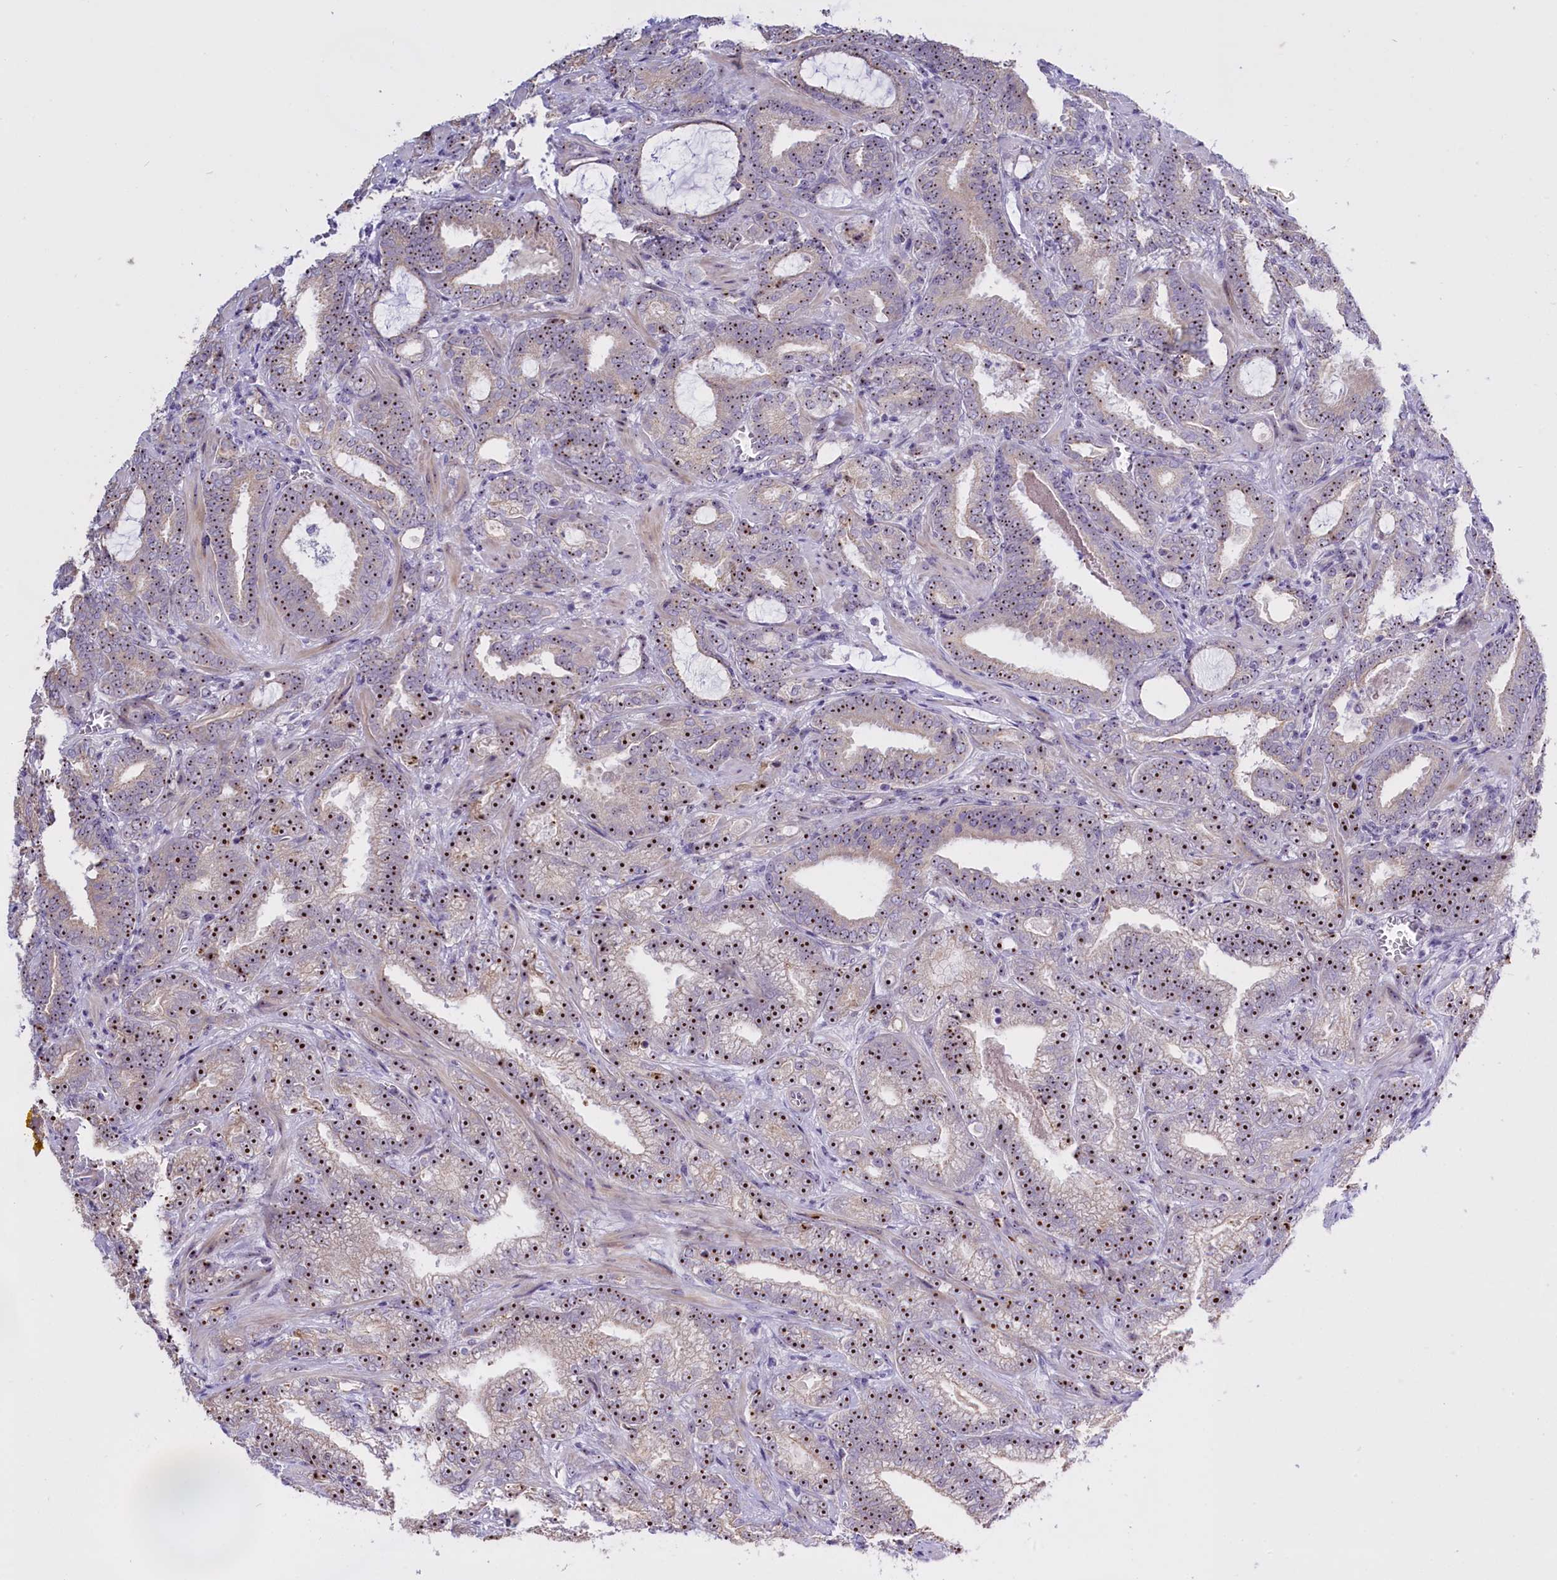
{"staining": {"intensity": "strong", "quantity": ">75%", "location": "nuclear"}, "tissue": "prostate cancer", "cell_type": "Tumor cells", "image_type": "cancer", "snomed": [{"axis": "morphology", "description": "Adenocarcinoma, High grade"}, {"axis": "topography", "description": "Prostate and seminal vesicle, NOS"}], "caption": "High-power microscopy captured an immunohistochemistry (IHC) histopathology image of high-grade adenocarcinoma (prostate), revealing strong nuclear expression in approximately >75% of tumor cells.", "gene": "TBL3", "patient": {"sex": "male", "age": 67}}